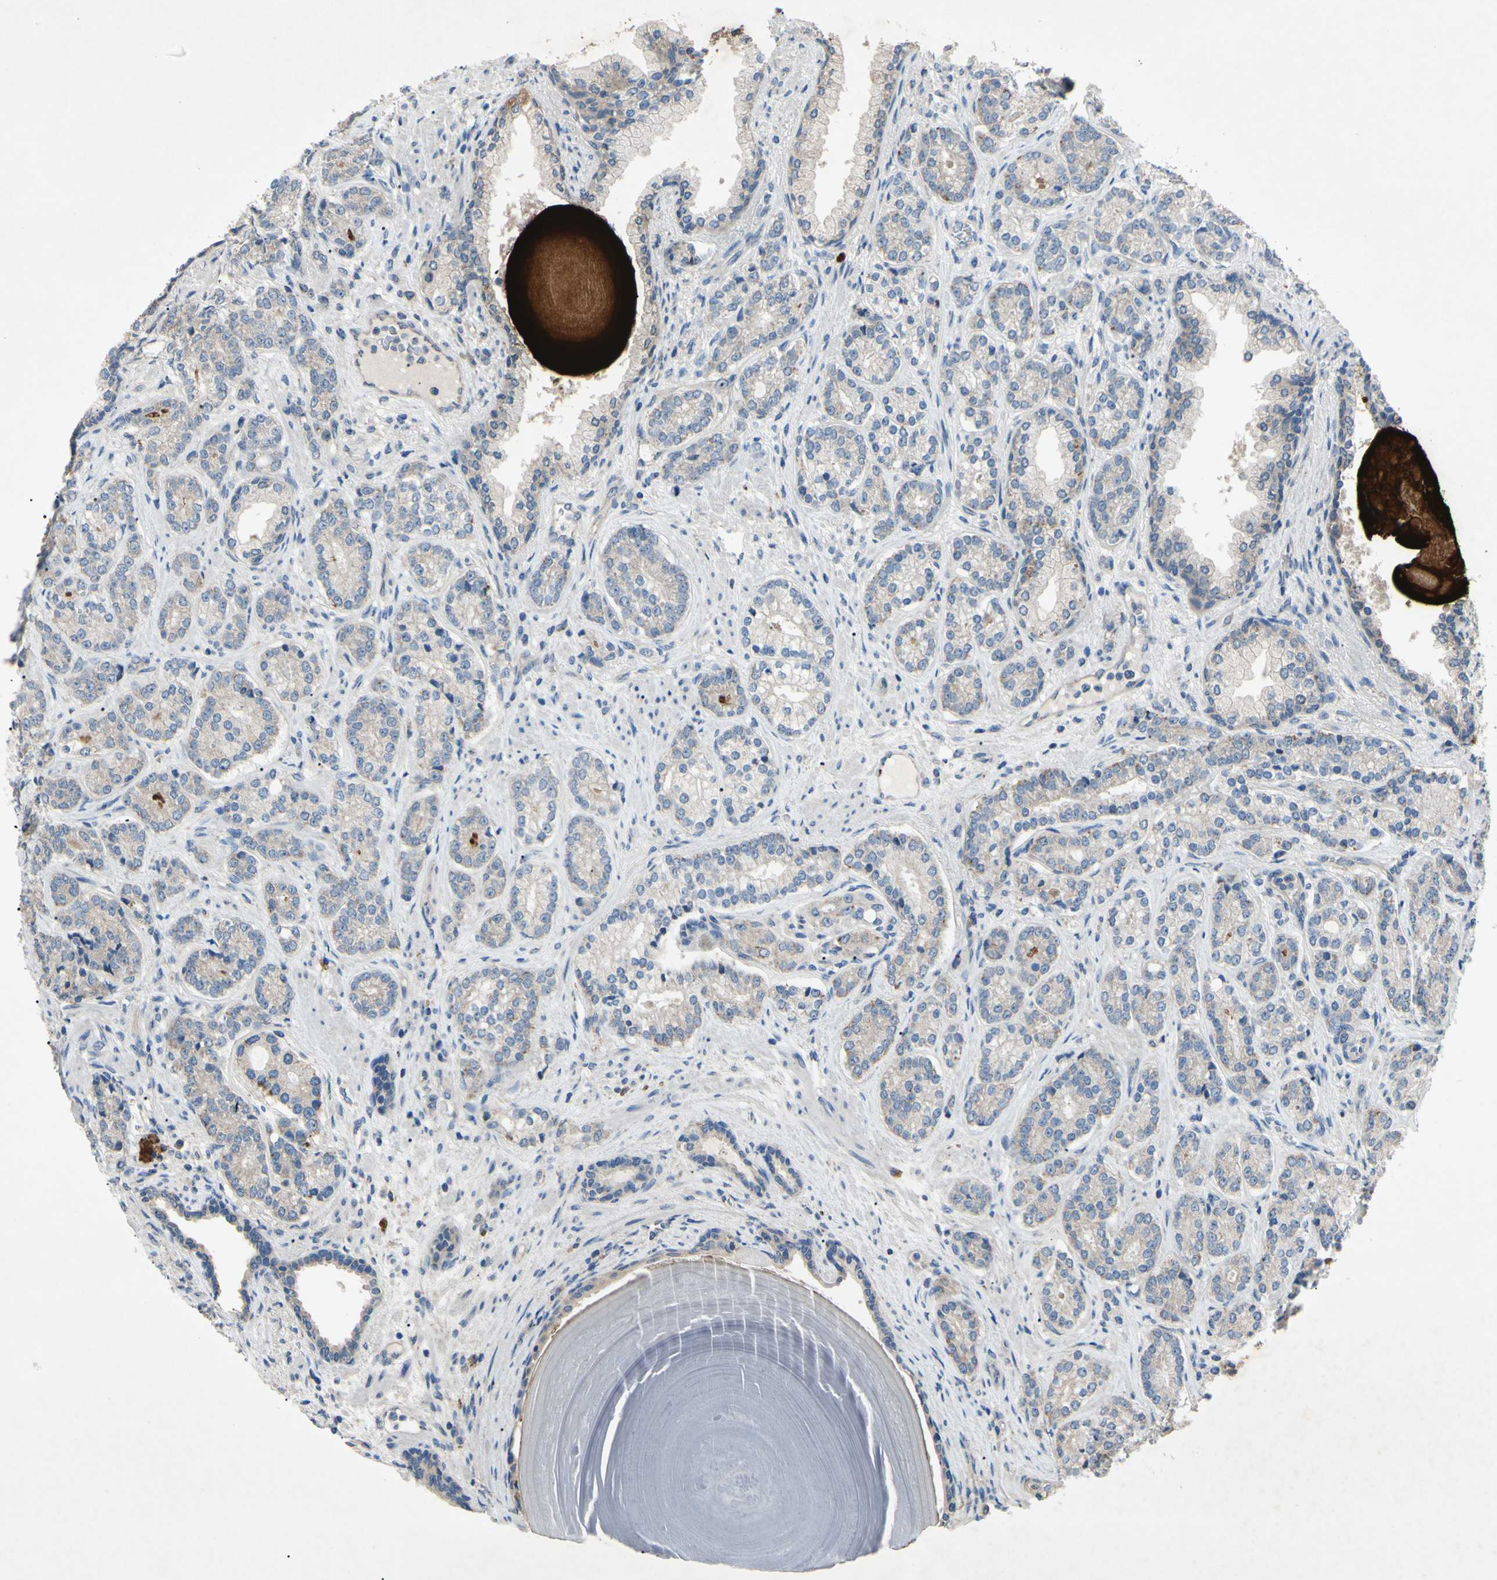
{"staining": {"intensity": "weak", "quantity": "<25%", "location": "cytoplasmic/membranous"}, "tissue": "prostate cancer", "cell_type": "Tumor cells", "image_type": "cancer", "snomed": [{"axis": "morphology", "description": "Adenocarcinoma, High grade"}, {"axis": "topography", "description": "Prostate"}], "caption": "A photomicrograph of human adenocarcinoma (high-grade) (prostate) is negative for staining in tumor cells.", "gene": "HILPDA", "patient": {"sex": "male", "age": 61}}